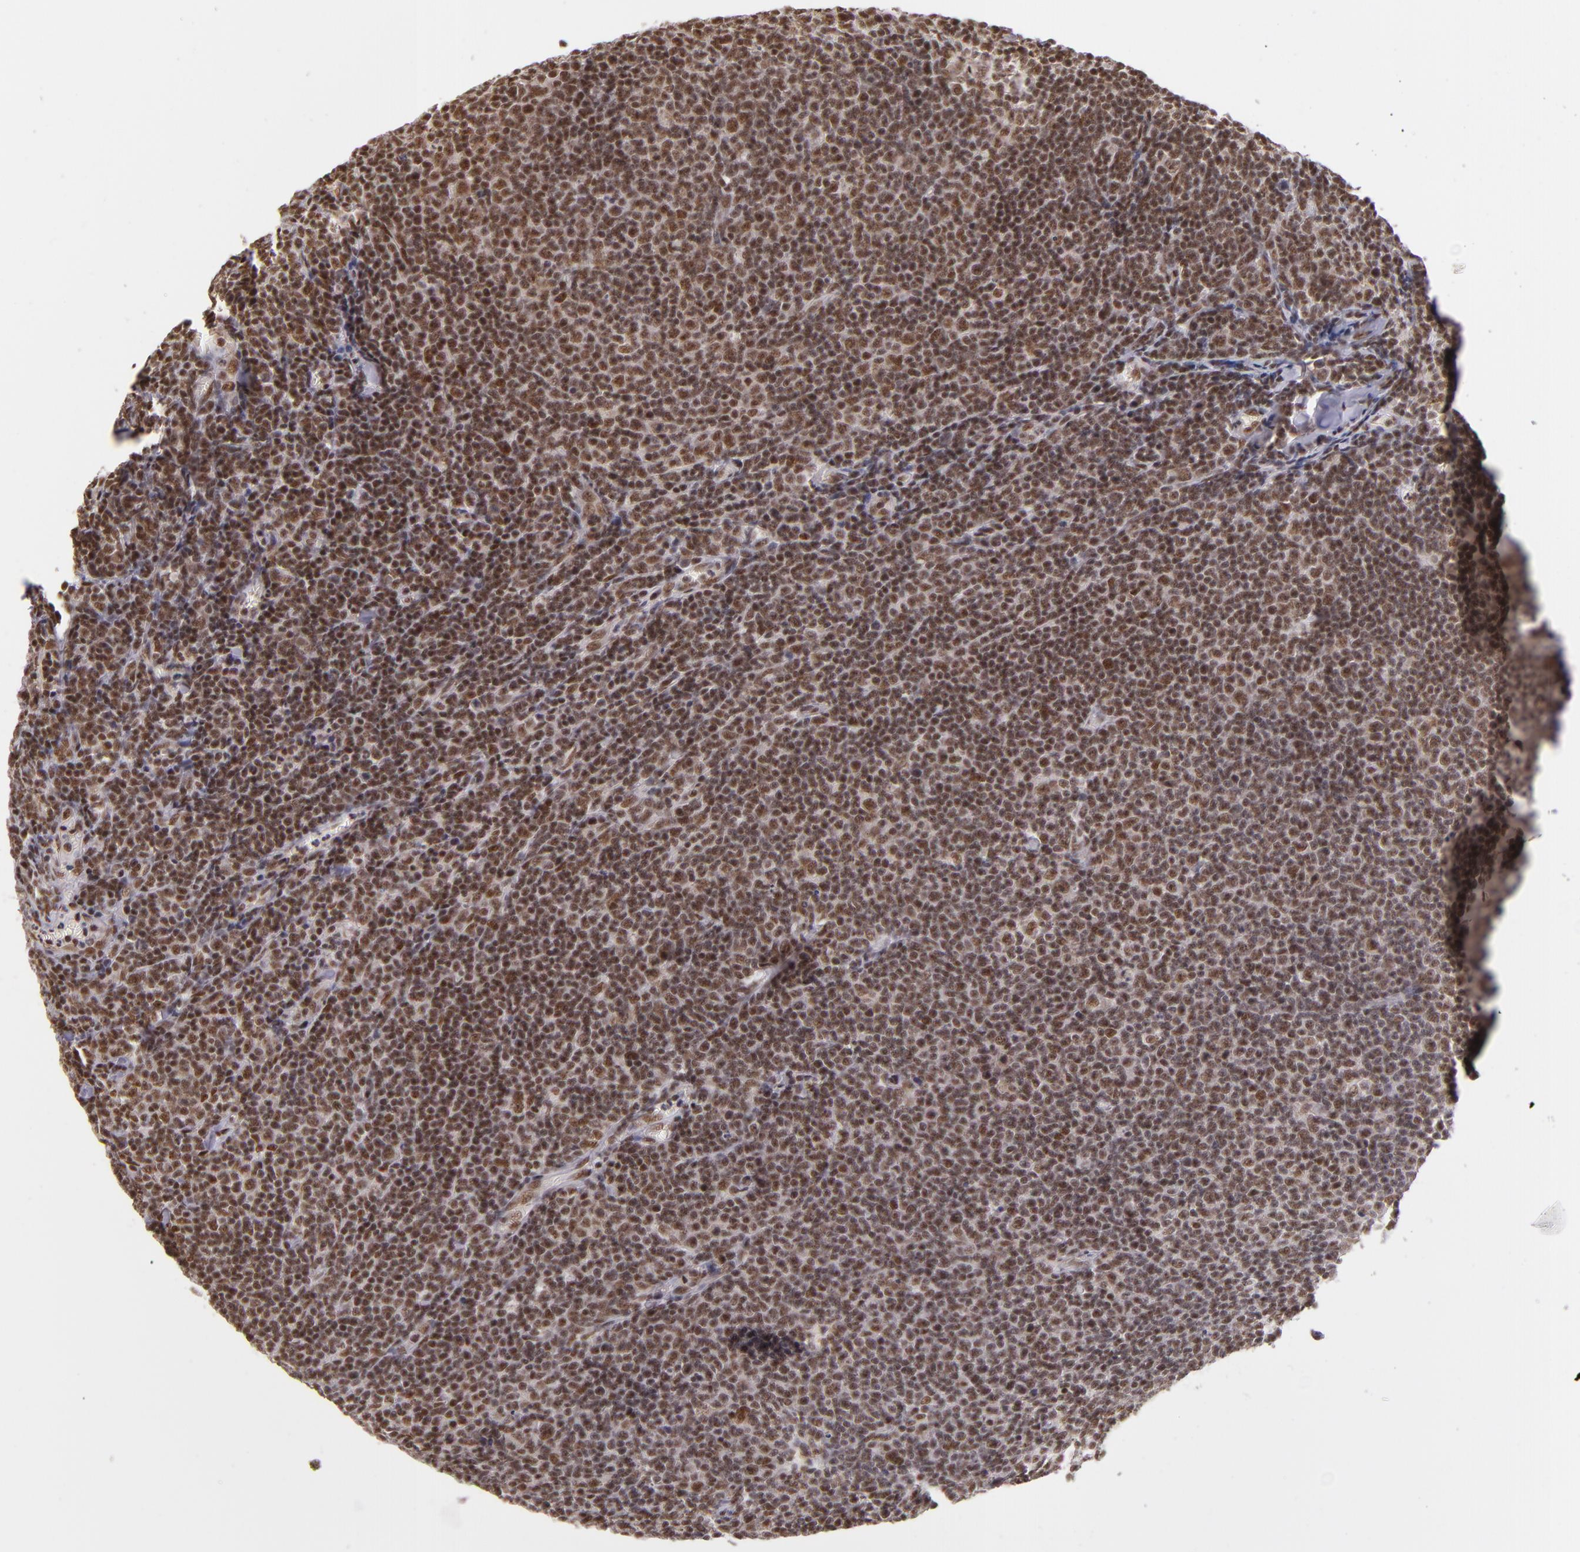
{"staining": {"intensity": "moderate", "quantity": ">75%", "location": "nuclear"}, "tissue": "lymphoma", "cell_type": "Tumor cells", "image_type": "cancer", "snomed": [{"axis": "morphology", "description": "Malignant lymphoma, non-Hodgkin's type, Low grade"}, {"axis": "topography", "description": "Lymph node"}], "caption": "Approximately >75% of tumor cells in human low-grade malignant lymphoma, non-Hodgkin's type show moderate nuclear protein staining as visualized by brown immunohistochemical staining.", "gene": "ZNF148", "patient": {"sex": "male", "age": 74}}